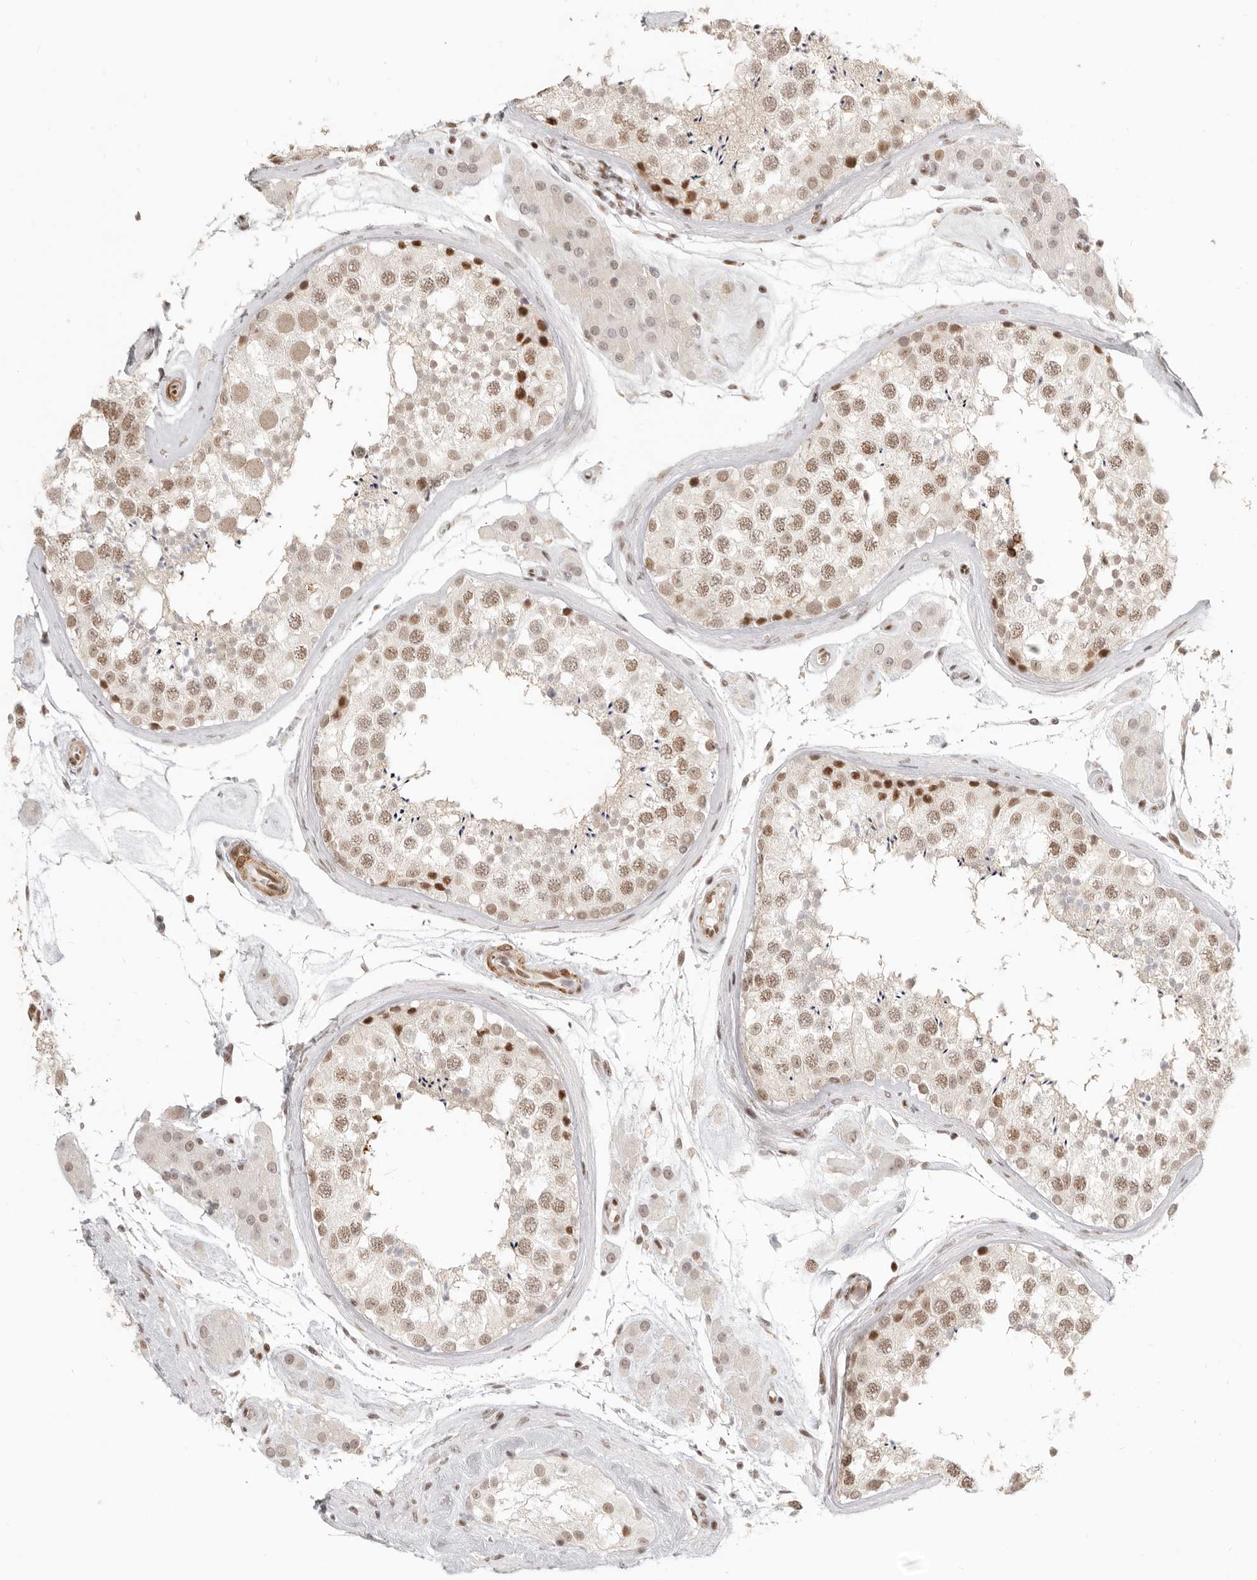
{"staining": {"intensity": "moderate", "quantity": ">75%", "location": "nuclear"}, "tissue": "testis", "cell_type": "Cells in seminiferous ducts", "image_type": "normal", "snomed": [{"axis": "morphology", "description": "Normal tissue, NOS"}, {"axis": "topography", "description": "Testis"}], "caption": "IHC of unremarkable testis shows medium levels of moderate nuclear staining in about >75% of cells in seminiferous ducts. (brown staining indicates protein expression, while blue staining denotes nuclei).", "gene": "GABPA", "patient": {"sex": "male", "age": 46}}